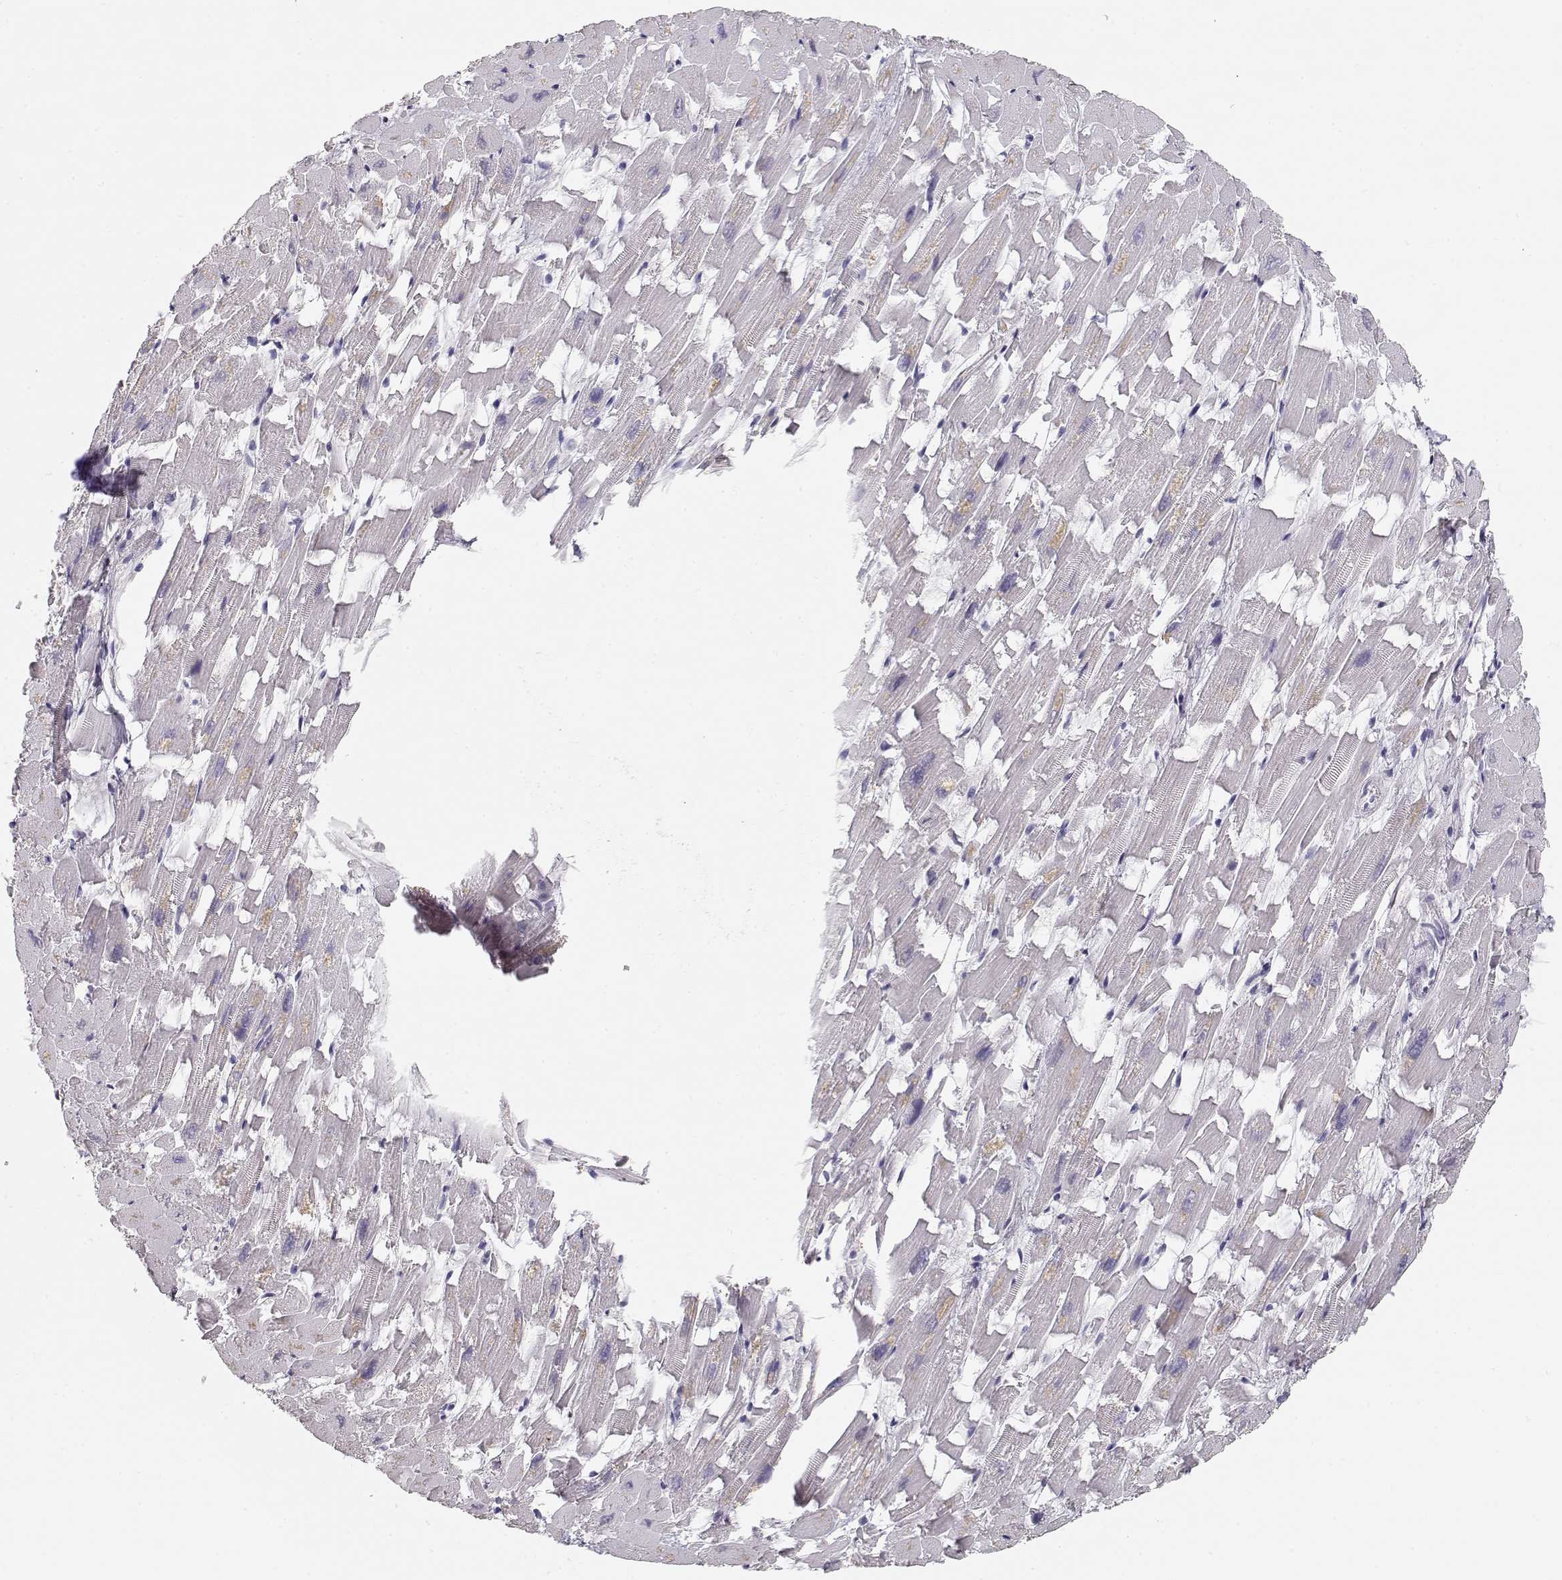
{"staining": {"intensity": "negative", "quantity": "none", "location": "none"}, "tissue": "heart muscle", "cell_type": "Cardiomyocytes", "image_type": "normal", "snomed": [{"axis": "morphology", "description": "Normal tissue, NOS"}, {"axis": "topography", "description": "Heart"}], "caption": "DAB immunohistochemical staining of unremarkable heart muscle shows no significant staining in cardiomyocytes.", "gene": "MAGEC1", "patient": {"sex": "female", "age": 64}}